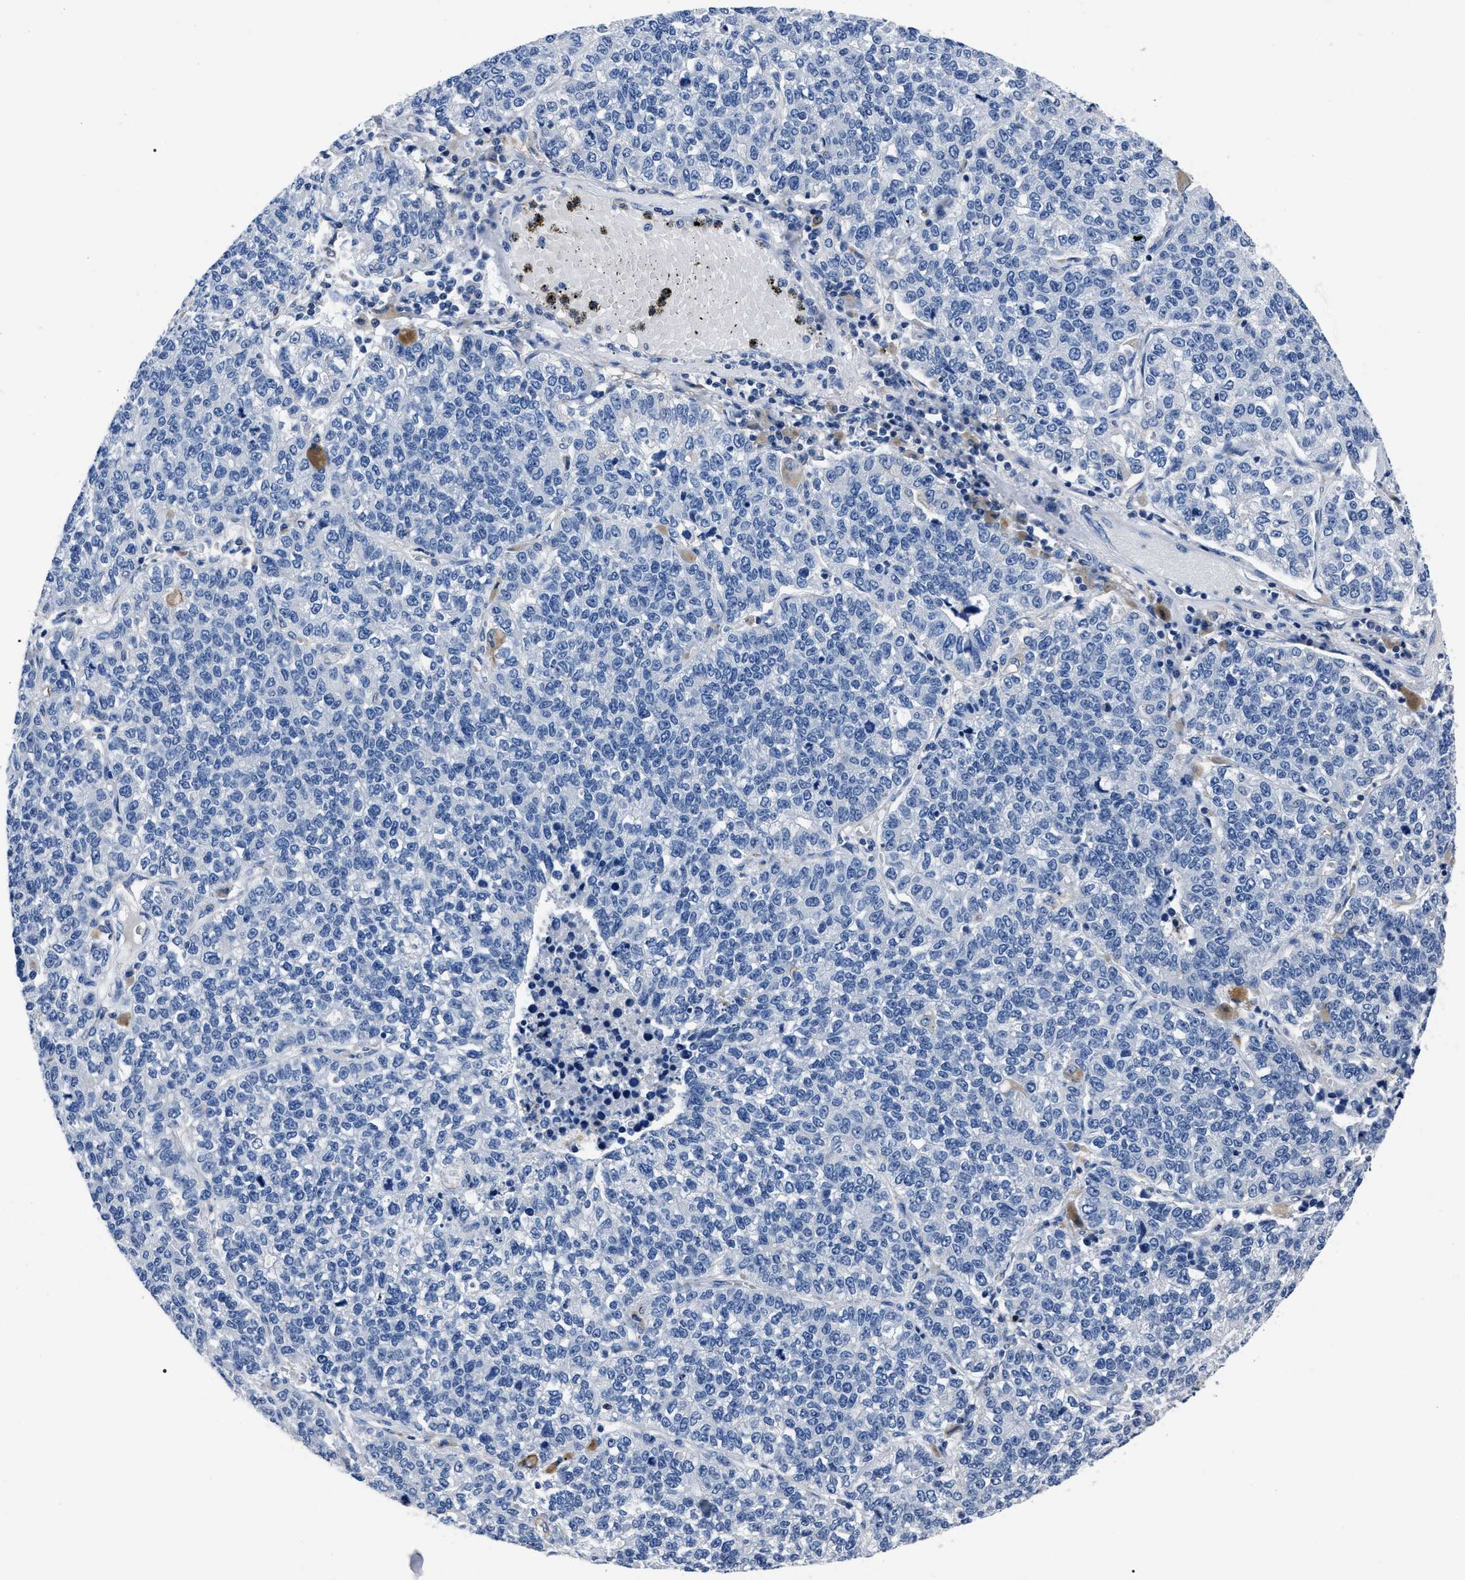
{"staining": {"intensity": "negative", "quantity": "none", "location": "none"}, "tissue": "lung cancer", "cell_type": "Tumor cells", "image_type": "cancer", "snomed": [{"axis": "morphology", "description": "Adenocarcinoma, NOS"}, {"axis": "topography", "description": "Lung"}], "caption": "Image shows no protein staining in tumor cells of lung cancer (adenocarcinoma) tissue.", "gene": "OR10G3", "patient": {"sex": "male", "age": 49}}